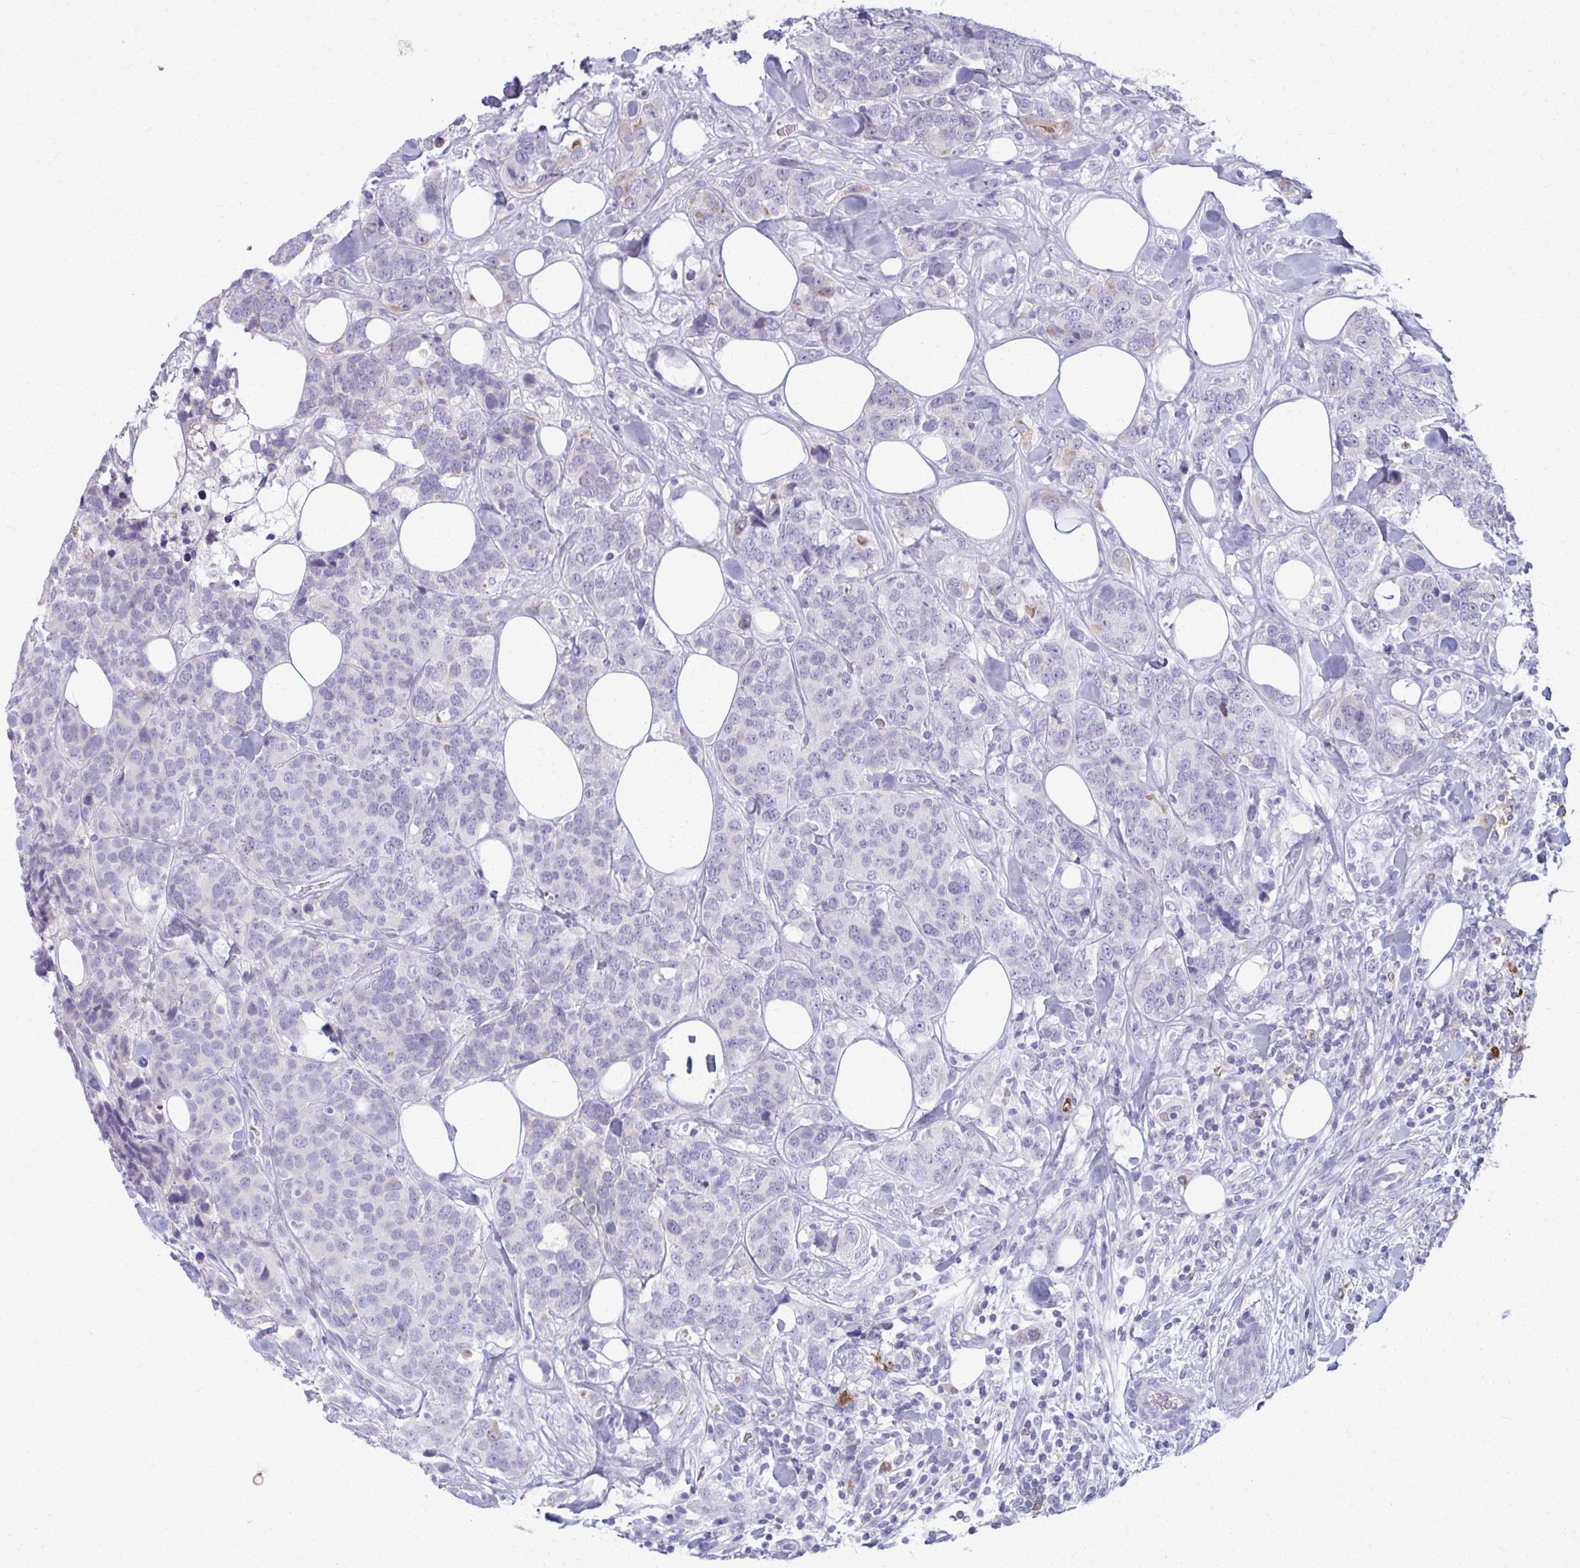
{"staining": {"intensity": "negative", "quantity": "none", "location": "none"}, "tissue": "breast cancer", "cell_type": "Tumor cells", "image_type": "cancer", "snomed": [{"axis": "morphology", "description": "Lobular carcinoma"}, {"axis": "topography", "description": "Breast"}], "caption": "The micrograph exhibits no staining of tumor cells in breast lobular carcinoma.", "gene": "OR4M1", "patient": {"sex": "female", "age": 59}}